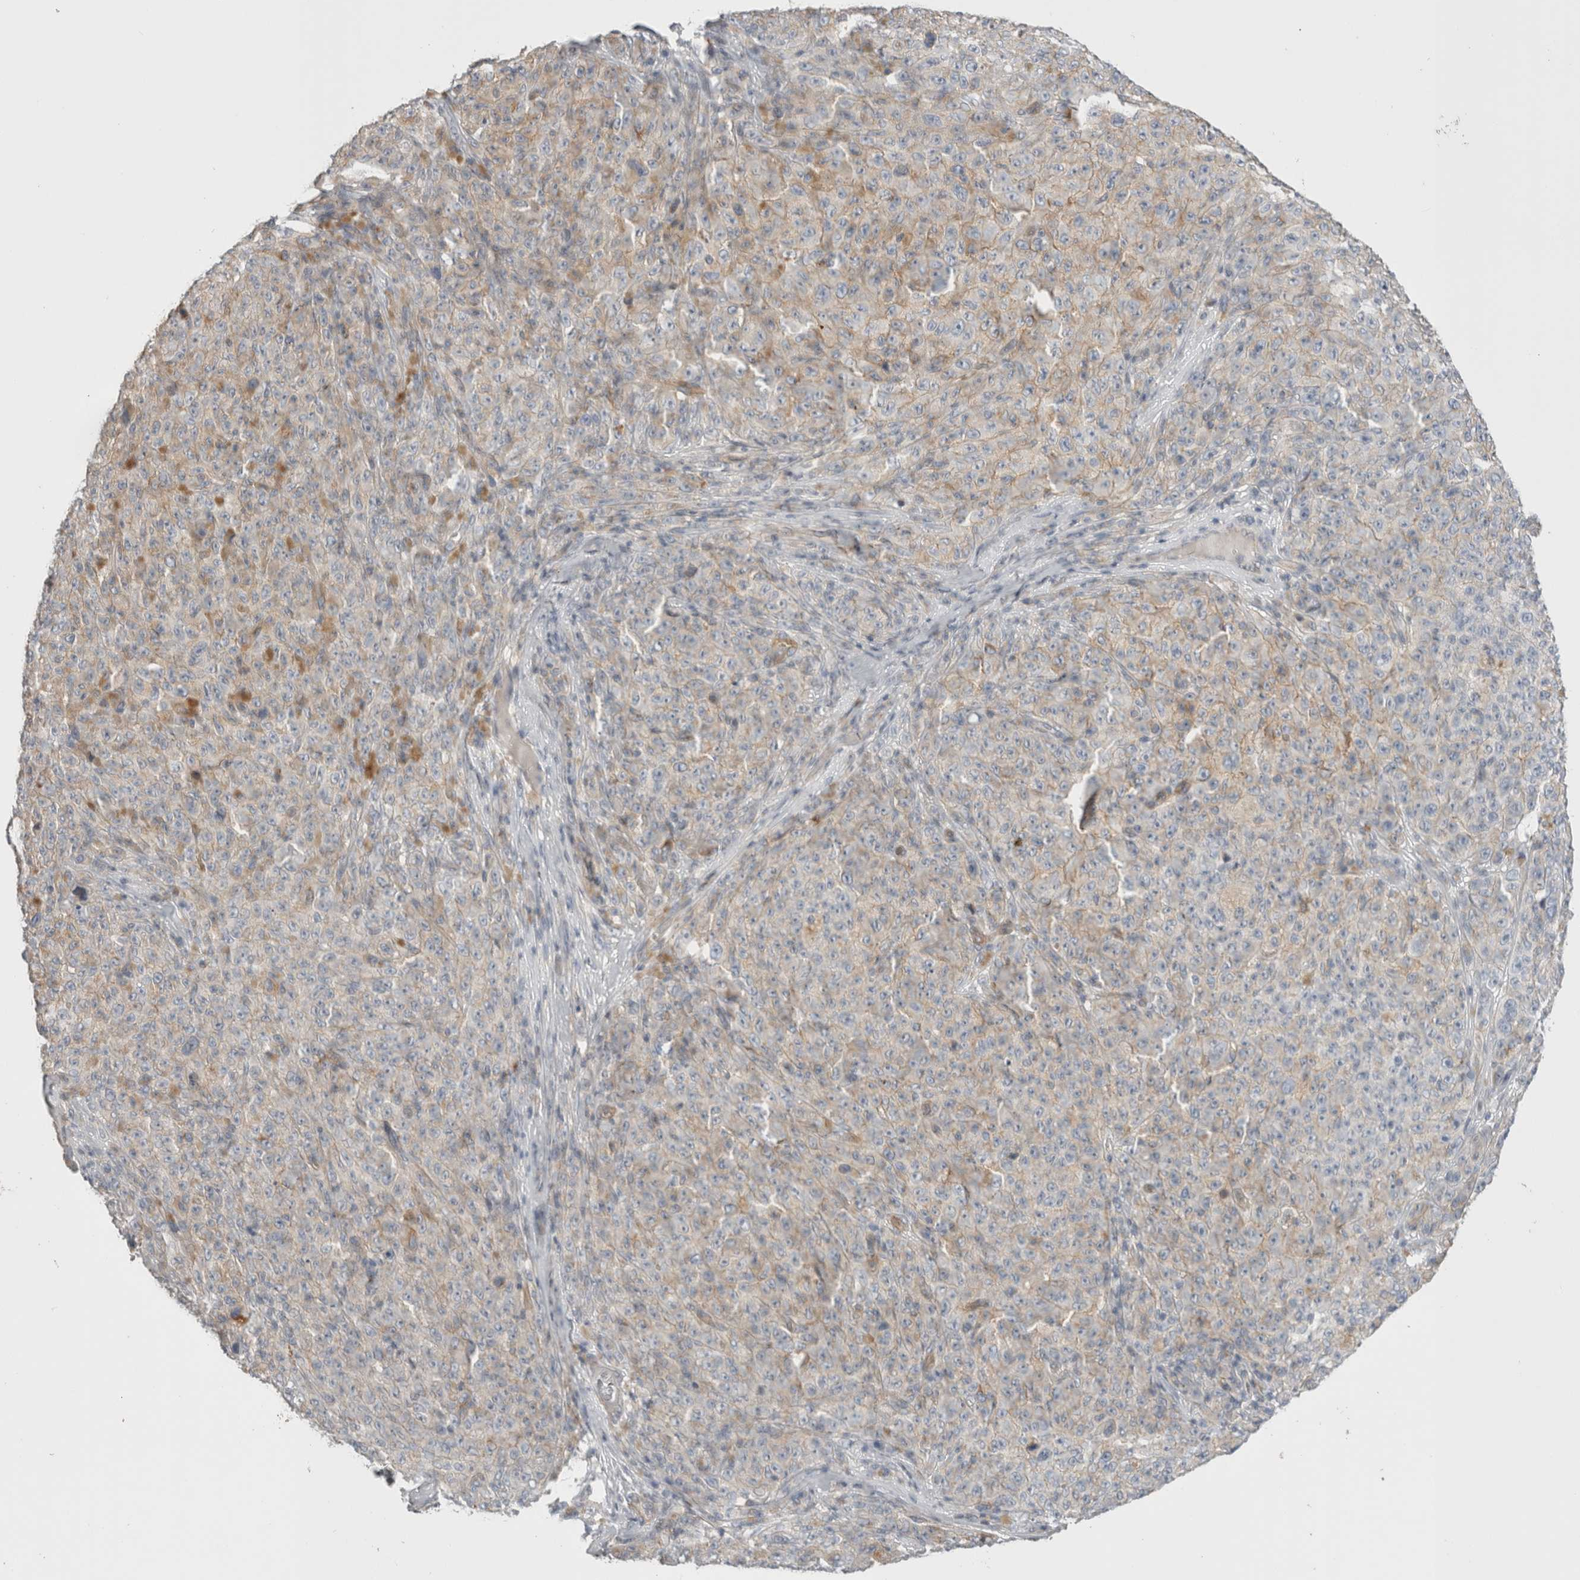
{"staining": {"intensity": "weak", "quantity": "25%-75%", "location": "cytoplasmic/membranous"}, "tissue": "melanoma", "cell_type": "Tumor cells", "image_type": "cancer", "snomed": [{"axis": "morphology", "description": "Malignant melanoma, NOS"}, {"axis": "topography", "description": "Skin"}], "caption": "High-magnification brightfield microscopy of malignant melanoma stained with DAB (3,3'-diaminobenzidine) (brown) and counterstained with hematoxylin (blue). tumor cells exhibit weak cytoplasmic/membranous expression is identified in about25%-75% of cells.", "gene": "VANGL1", "patient": {"sex": "female", "age": 82}}